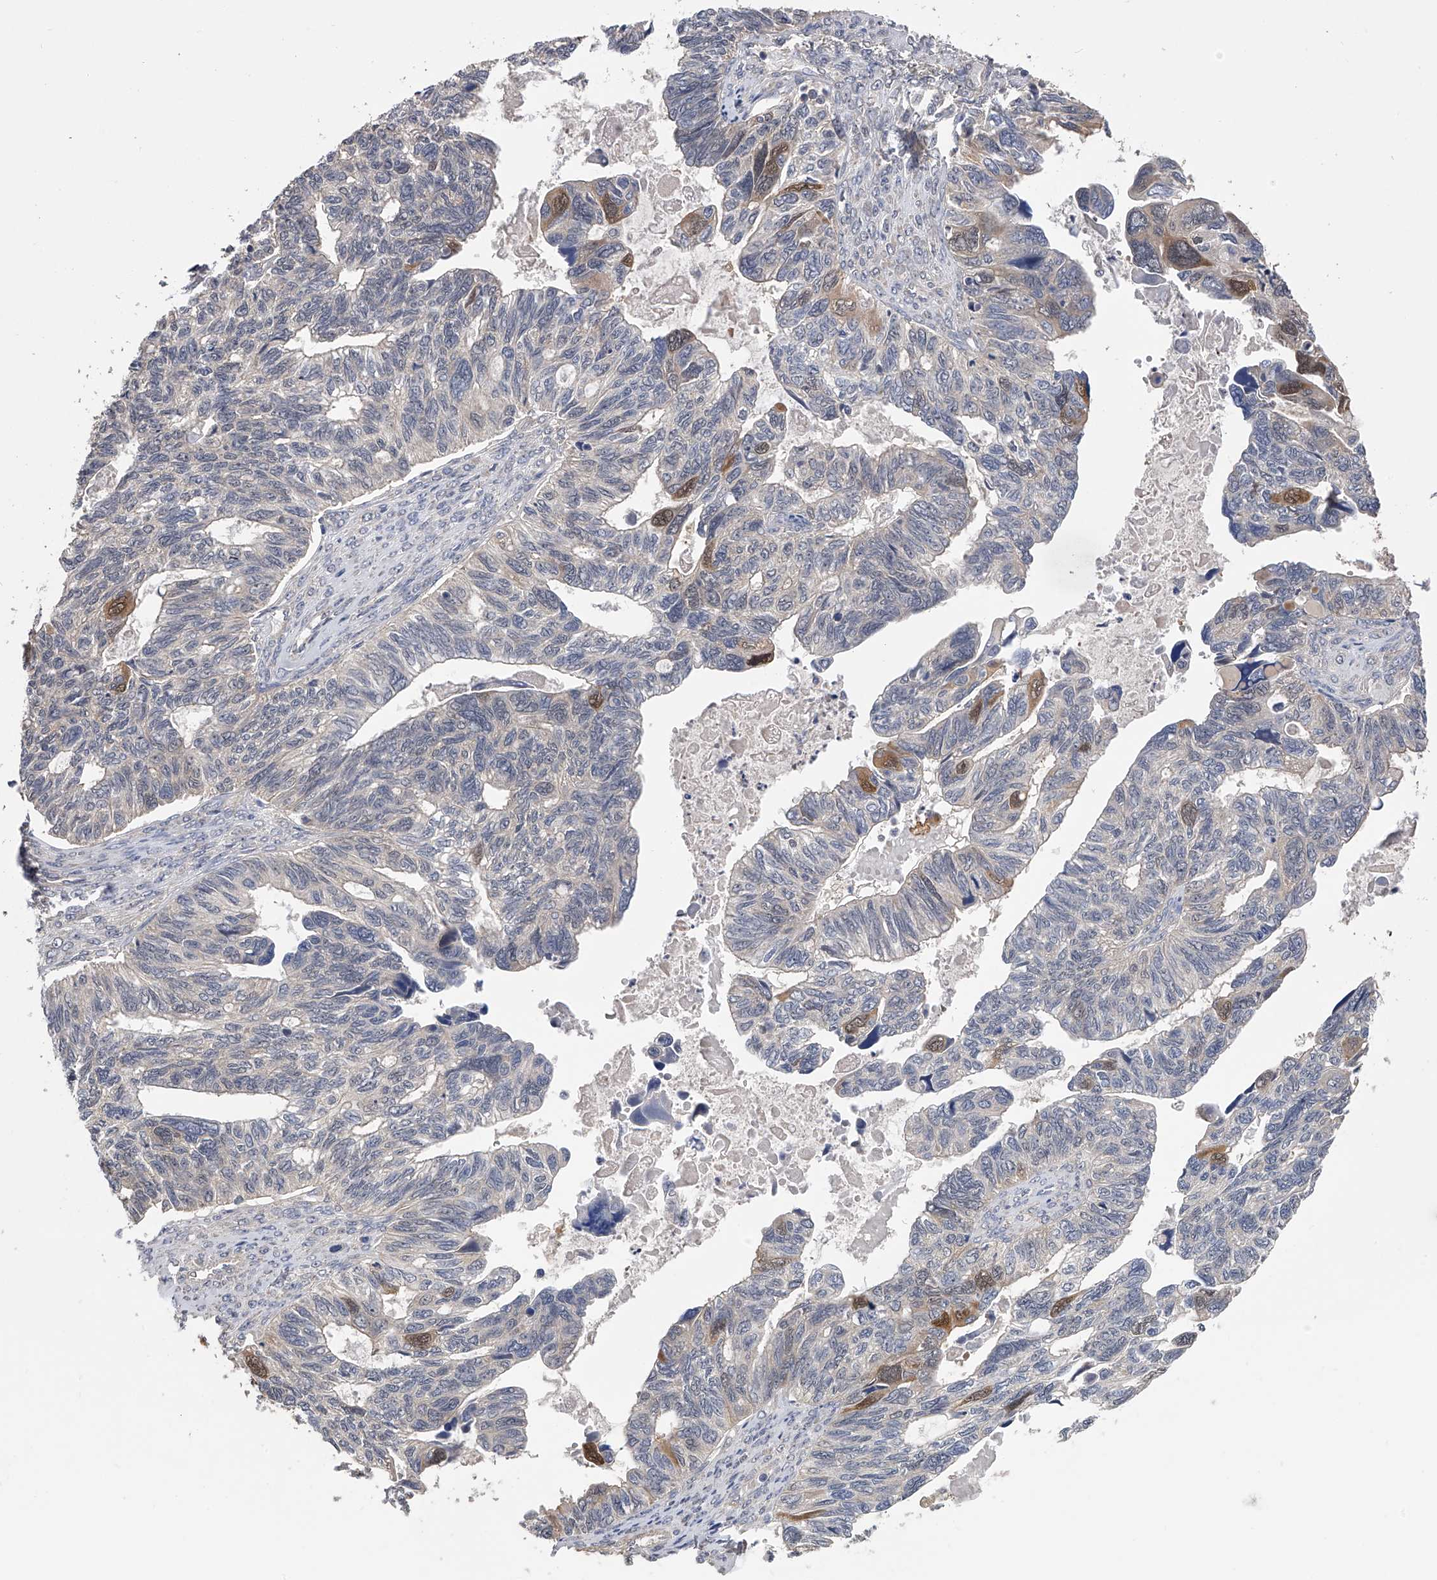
{"staining": {"intensity": "moderate", "quantity": "<25%", "location": "cytoplasmic/membranous,nuclear"}, "tissue": "ovarian cancer", "cell_type": "Tumor cells", "image_type": "cancer", "snomed": [{"axis": "morphology", "description": "Cystadenocarcinoma, serous, NOS"}, {"axis": "topography", "description": "Ovary"}], "caption": "A high-resolution image shows immunohistochemistry (IHC) staining of ovarian cancer (serous cystadenocarcinoma), which reveals moderate cytoplasmic/membranous and nuclear expression in about <25% of tumor cells.", "gene": "CFAP298", "patient": {"sex": "female", "age": 79}}